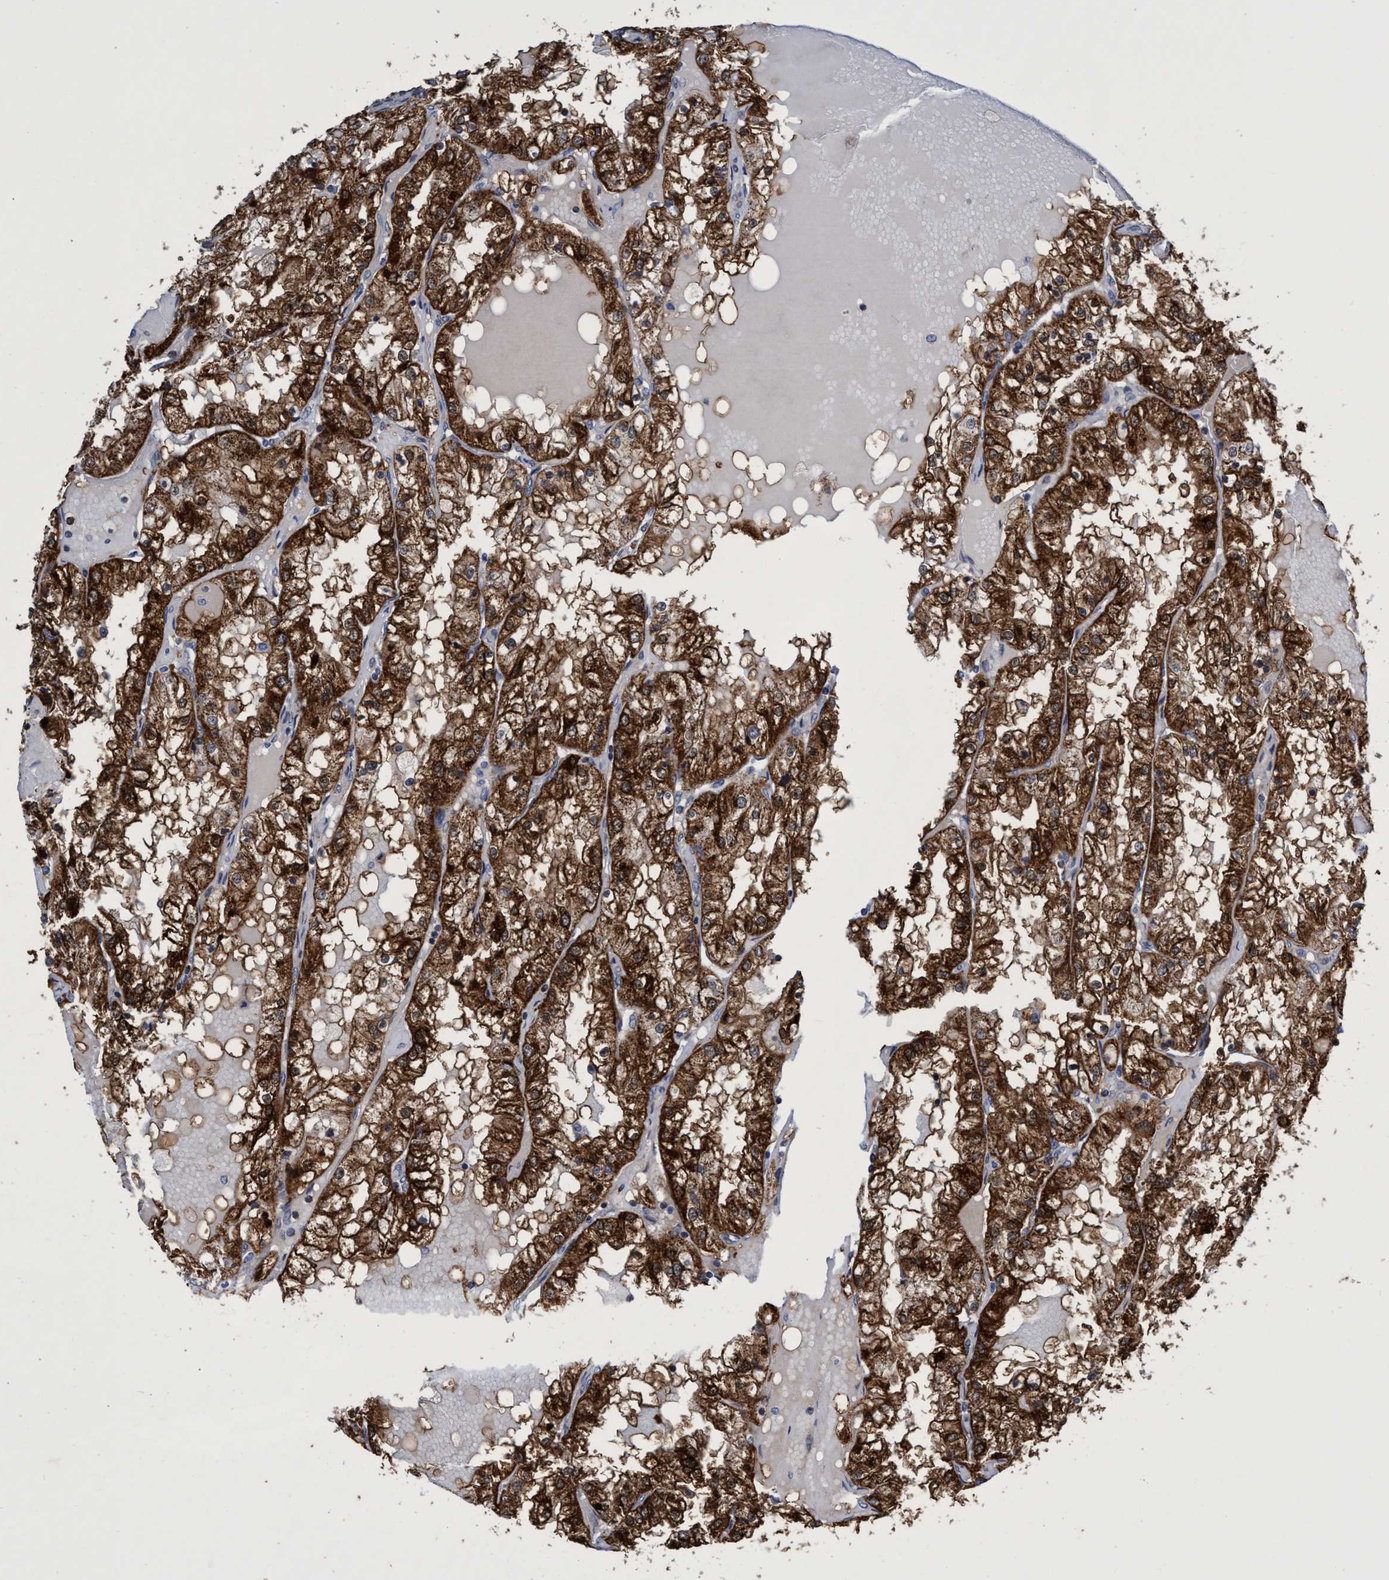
{"staining": {"intensity": "strong", "quantity": ">75%", "location": "cytoplasmic/membranous"}, "tissue": "renal cancer", "cell_type": "Tumor cells", "image_type": "cancer", "snomed": [{"axis": "morphology", "description": "Adenocarcinoma, NOS"}, {"axis": "topography", "description": "Kidney"}], "caption": "This is an image of IHC staining of renal cancer, which shows strong staining in the cytoplasmic/membranous of tumor cells.", "gene": "CRYZ", "patient": {"sex": "male", "age": 68}}